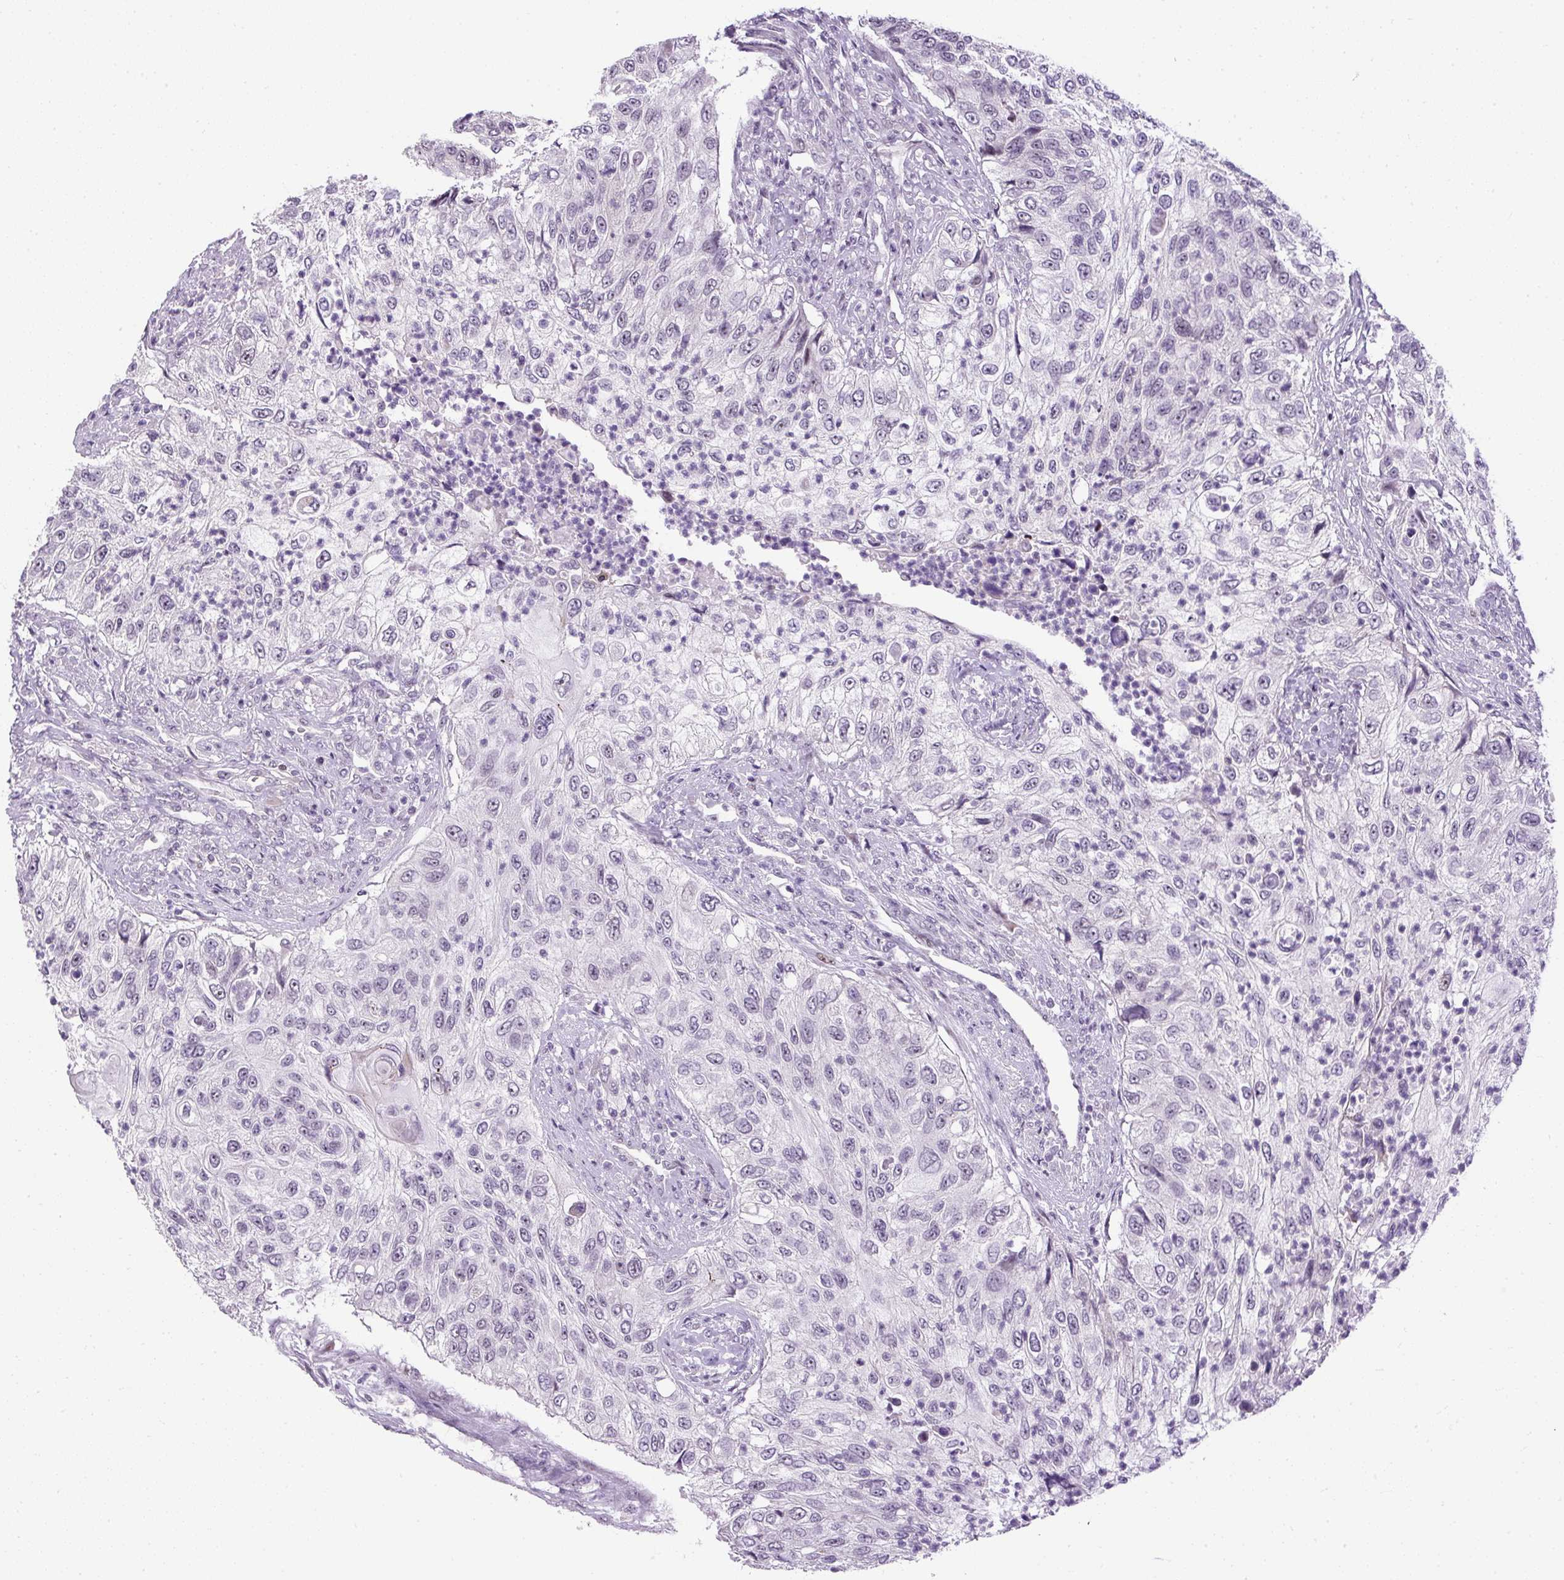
{"staining": {"intensity": "negative", "quantity": "none", "location": "none"}, "tissue": "urothelial cancer", "cell_type": "Tumor cells", "image_type": "cancer", "snomed": [{"axis": "morphology", "description": "Urothelial carcinoma, High grade"}, {"axis": "topography", "description": "Urinary bladder"}], "caption": "Immunohistochemistry photomicrograph of neoplastic tissue: human urothelial cancer stained with DAB (3,3'-diaminobenzidine) shows no significant protein positivity in tumor cells.", "gene": "ARHGEF18", "patient": {"sex": "female", "age": 60}}